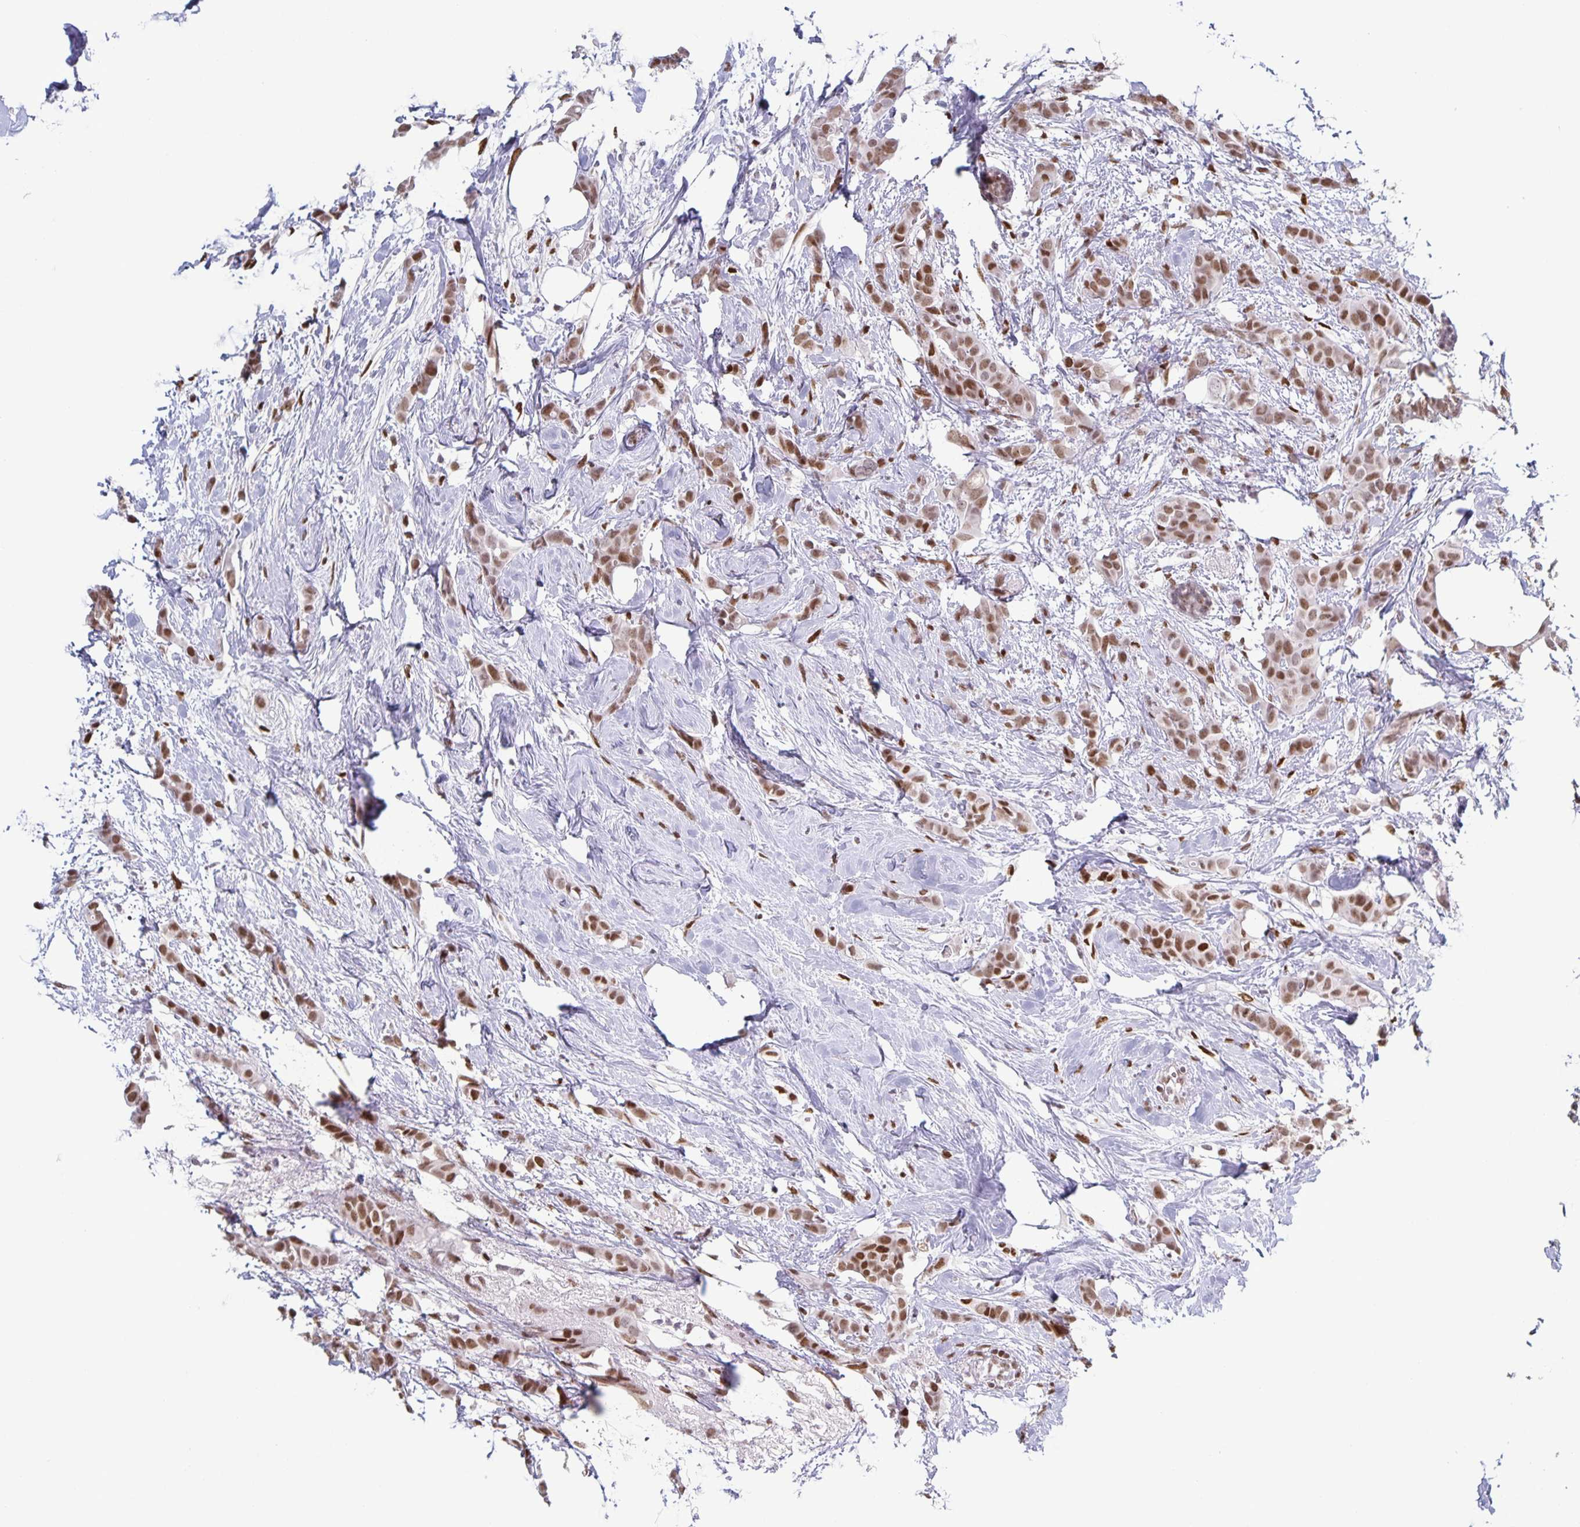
{"staining": {"intensity": "moderate", "quantity": ">75%", "location": "nuclear"}, "tissue": "breast cancer", "cell_type": "Tumor cells", "image_type": "cancer", "snomed": [{"axis": "morphology", "description": "Duct carcinoma"}, {"axis": "topography", "description": "Breast"}], "caption": "Immunohistochemical staining of human breast cancer displays medium levels of moderate nuclear protein expression in about >75% of tumor cells.", "gene": "JUND", "patient": {"sex": "female", "age": 62}}